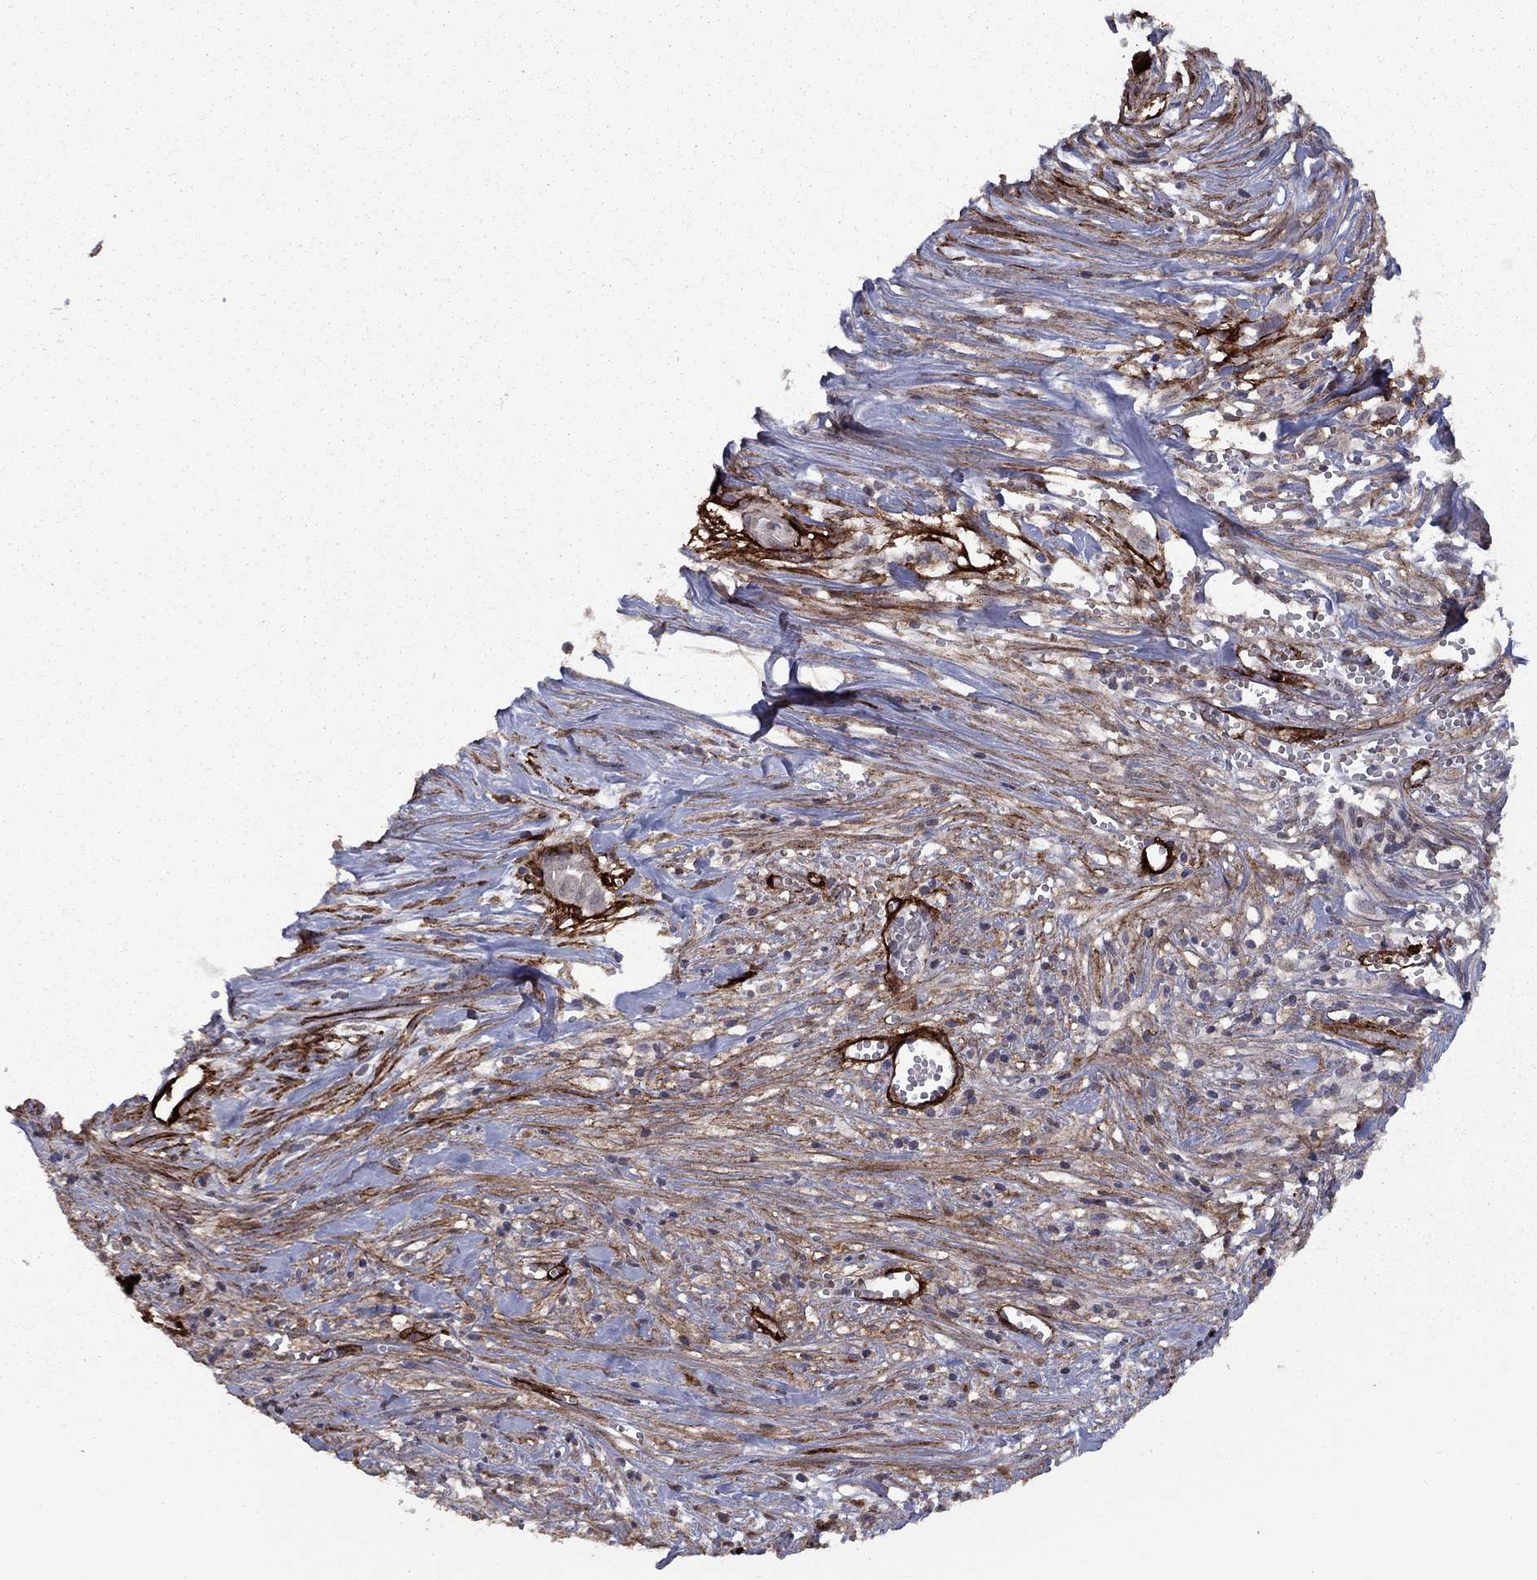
{"staining": {"intensity": "moderate", "quantity": "25%-75%", "location": "cytoplasmic/membranous"}, "tissue": "pancreatic cancer", "cell_type": "Tumor cells", "image_type": "cancer", "snomed": [{"axis": "morphology", "description": "Adenocarcinoma, NOS"}, {"axis": "topography", "description": "Pancreas"}], "caption": "This histopathology image displays pancreatic cancer stained with immunohistochemistry (IHC) to label a protein in brown. The cytoplasmic/membranous of tumor cells show moderate positivity for the protein. Nuclei are counter-stained blue.", "gene": "COL18A1", "patient": {"sex": "male", "age": 71}}